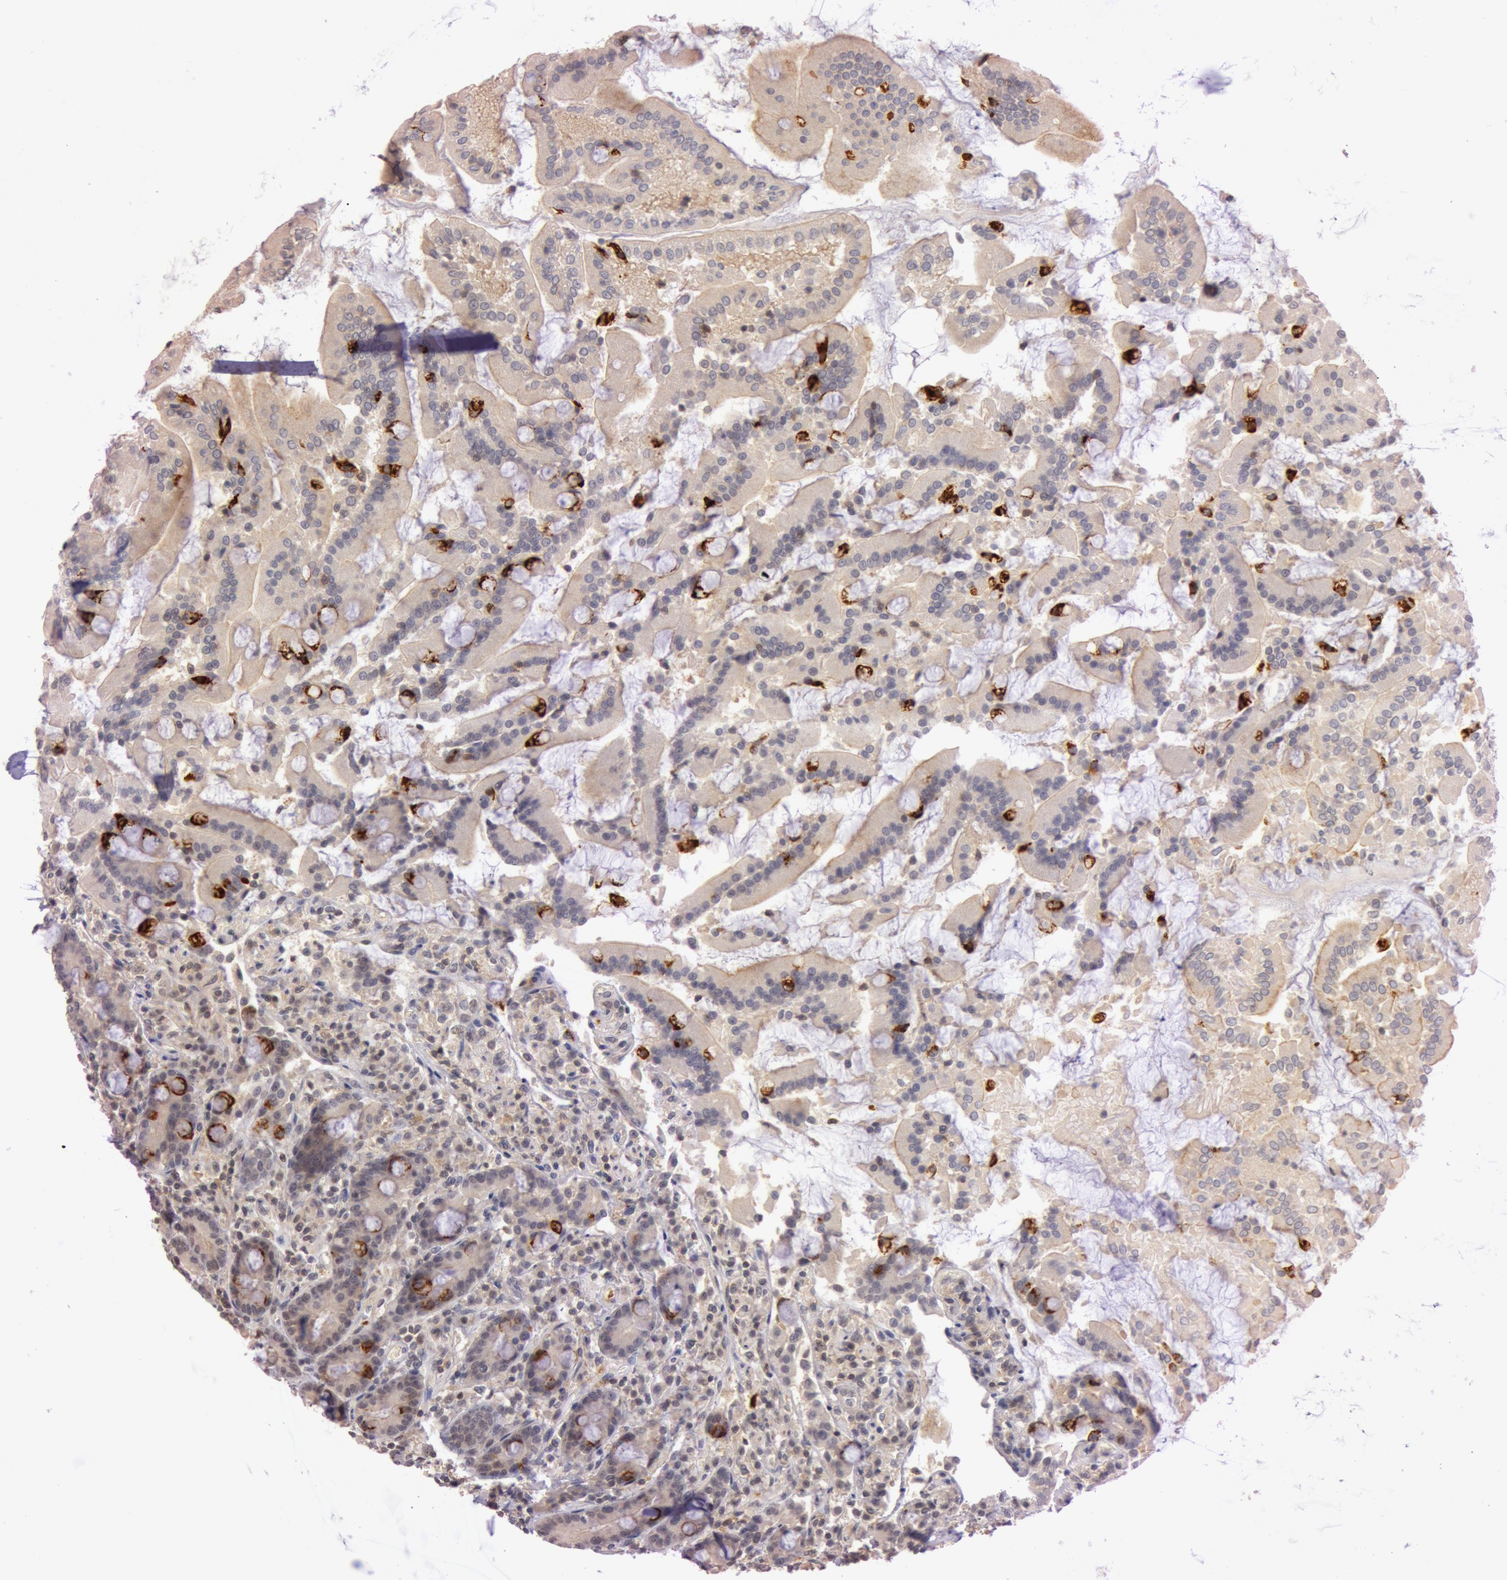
{"staining": {"intensity": "weak", "quantity": ">75%", "location": "cytoplasmic/membranous"}, "tissue": "duodenum", "cell_type": "Glandular cells", "image_type": "normal", "snomed": [{"axis": "morphology", "description": "Normal tissue, NOS"}, {"axis": "topography", "description": "Duodenum"}], "caption": "High-power microscopy captured an IHC histopathology image of unremarkable duodenum, revealing weak cytoplasmic/membranous expression in about >75% of glandular cells.", "gene": "ATG2B", "patient": {"sex": "female", "age": 64}}